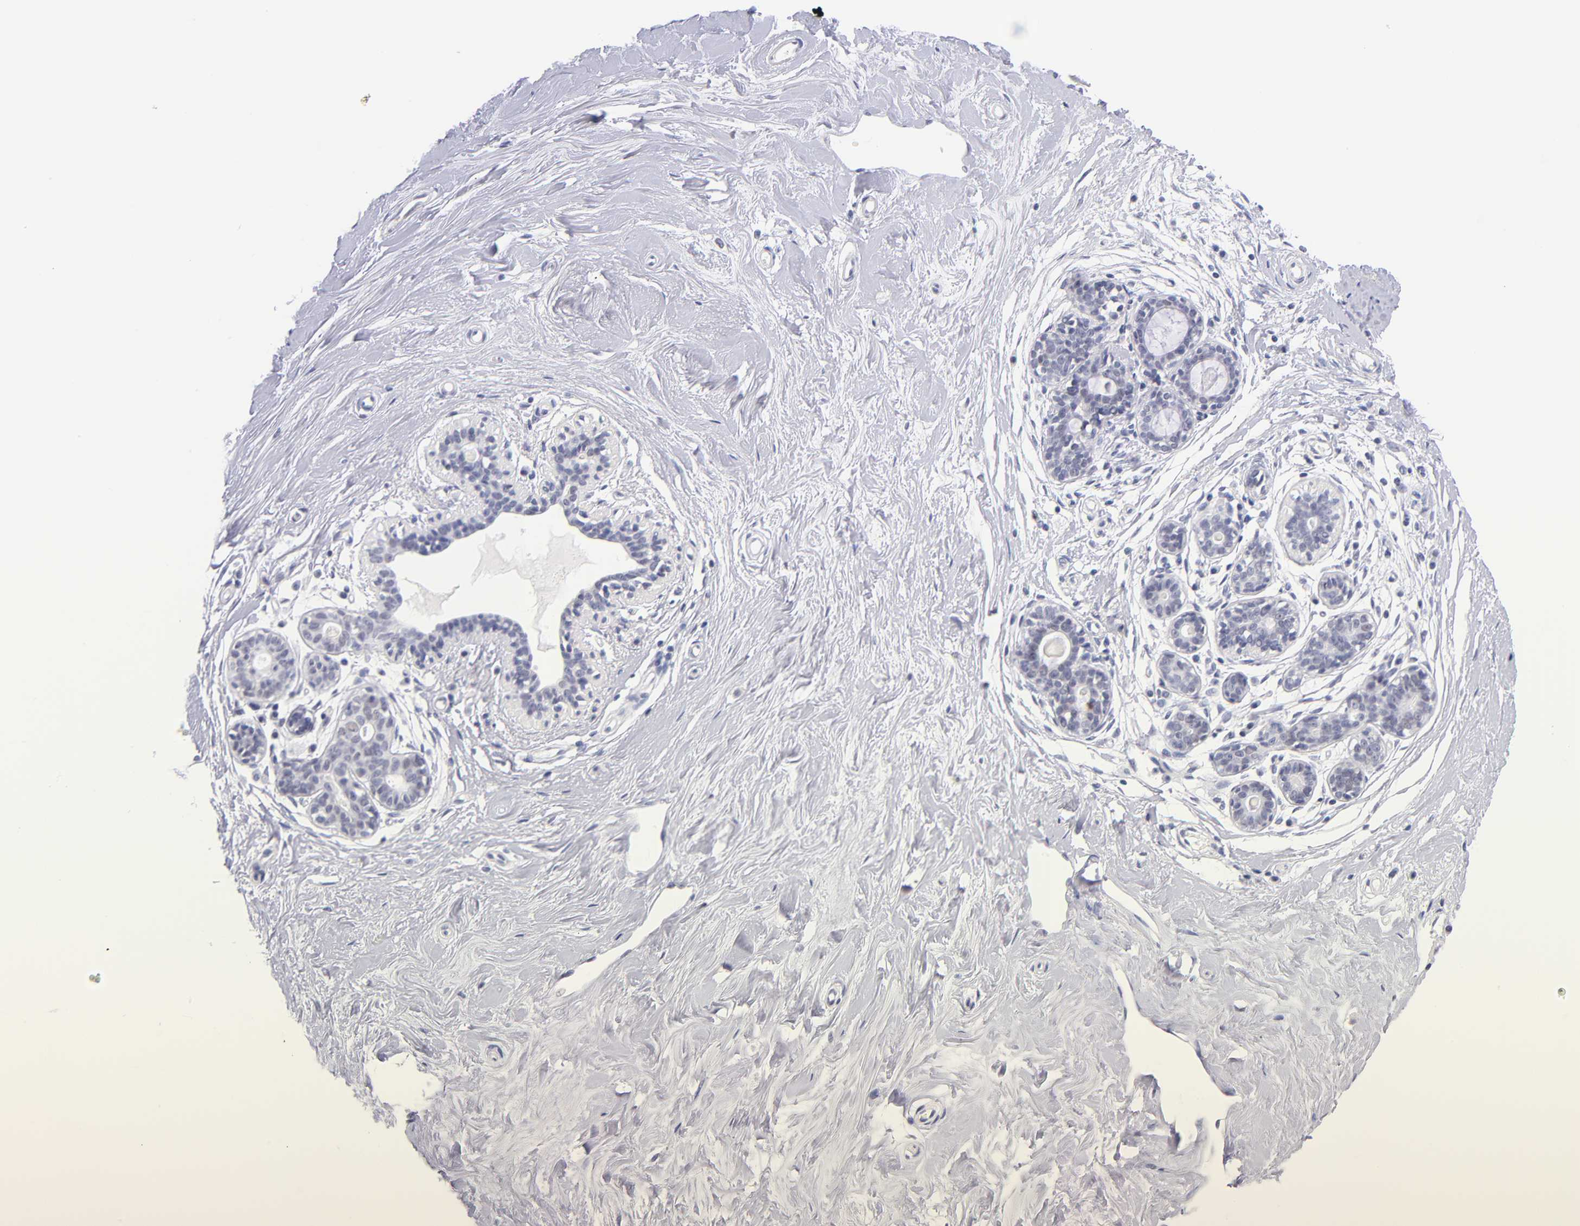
{"staining": {"intensity": "negative", "quantity": "none", "location": "none"}, "tissue": "adipose tissue", "cell_type": "Adipocytes", "image_type": "normal", "snomed": [{"axis": "morphology", "description": "Normal tissue, NOS"}, {"axis": "topography", "description": "Breast"}], "caption": "Immunohistochemistry micrograph of normal human adipose tissue stained for a protein (brown), which displays no staining in adipocytes.", "gene": "SNRPB", "patient": {"sex": "female", "age": 44}}